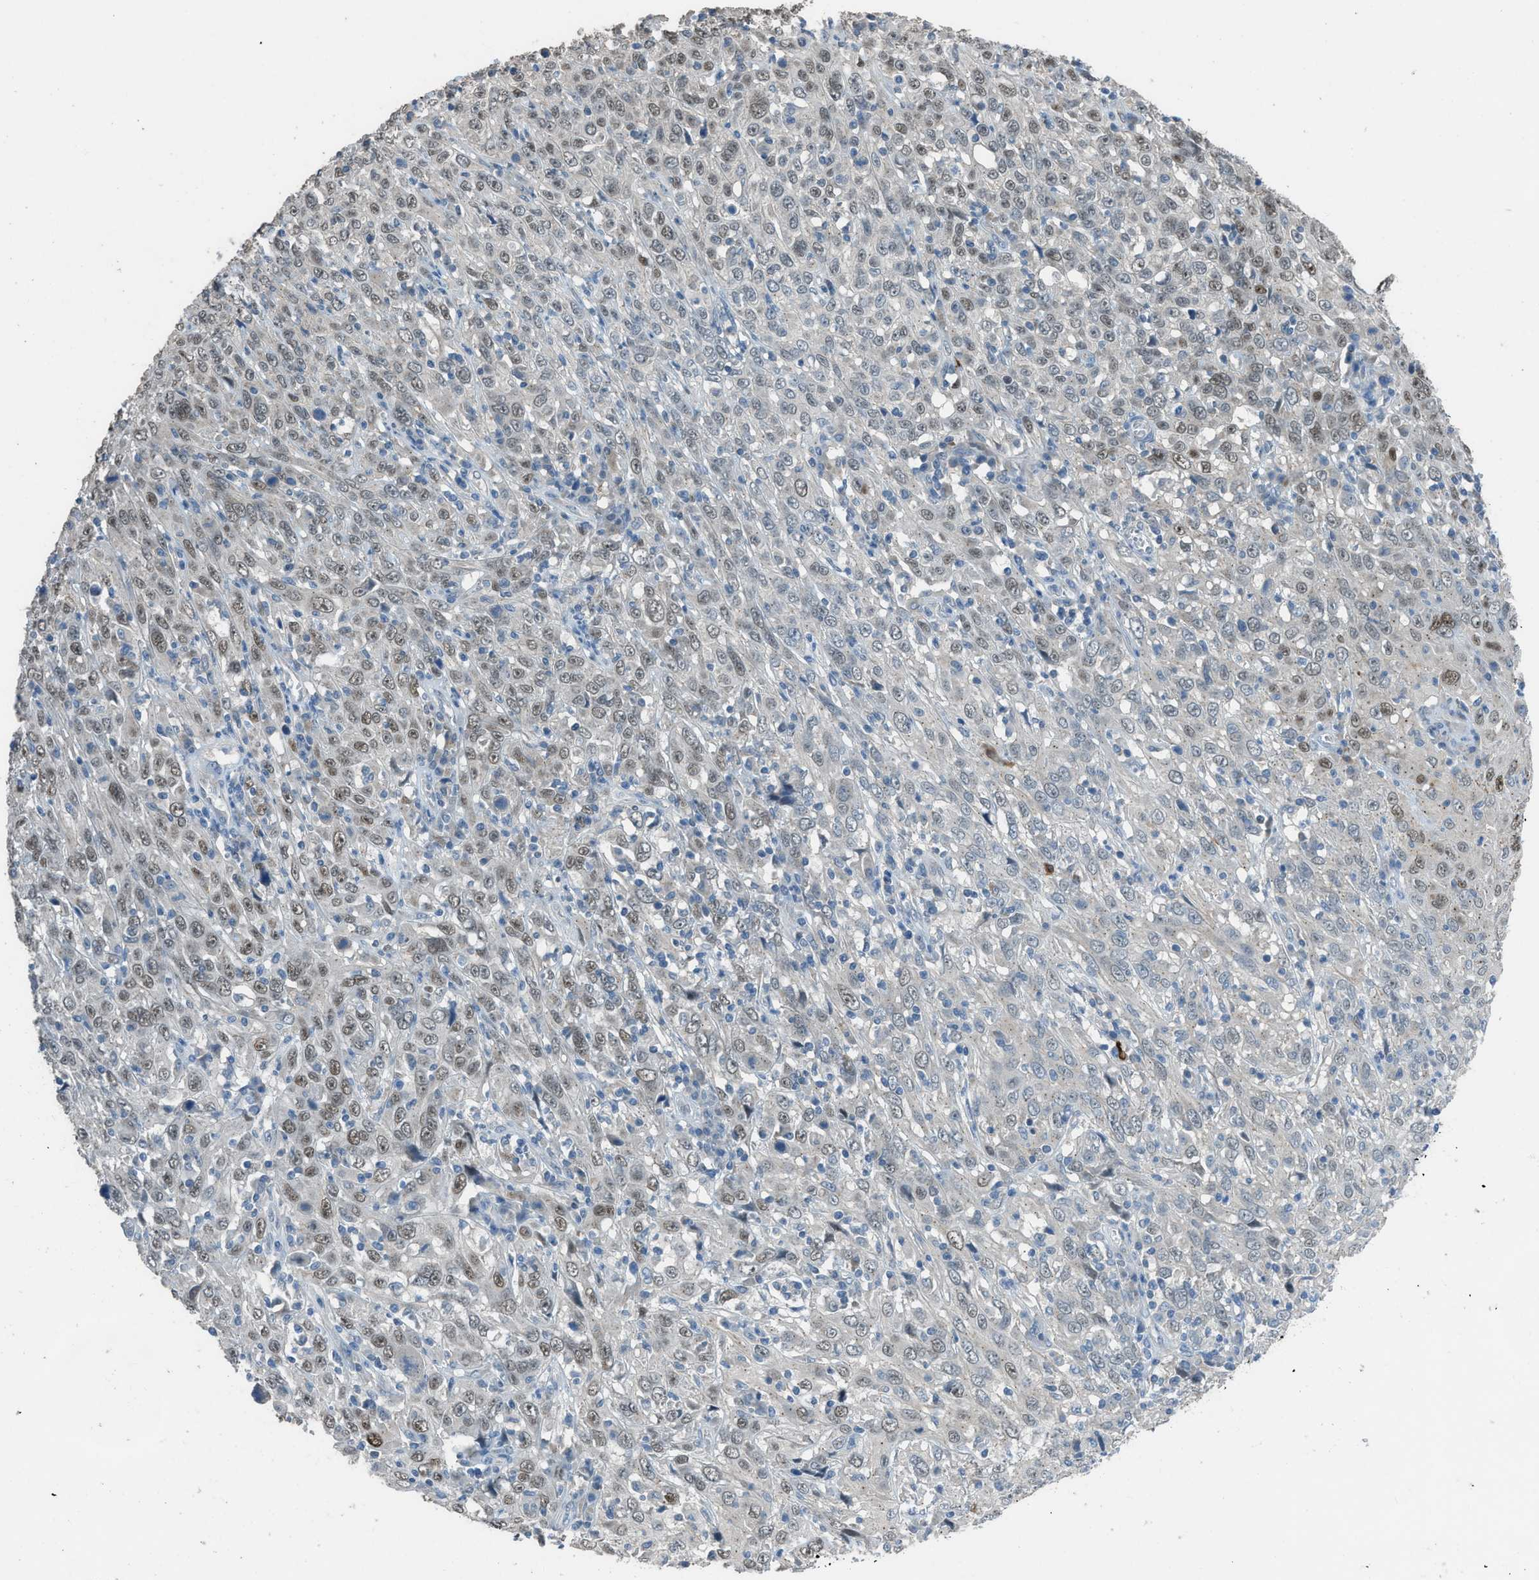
{"staining": {"intensity": "weak", "quantity": ">75%", "location": "nuclear"}, "tissue": "cervical cancer", "cell_type": "Tumor cells", "image_type": "cancer", "snomed": [{"axis": "morphology", "description": "Squamous cell carcinoma, NOS"}, {"axis": "topography", "description": "Cervix"}], "caption": "Cervical cancer (squamous cell carcinoma) stained with a brown dye shows weak nuclear positive staining in approximately >75% of tumor cells.", "gene": "TIMD4", "patient": {"sex": "female", "age": 46}}